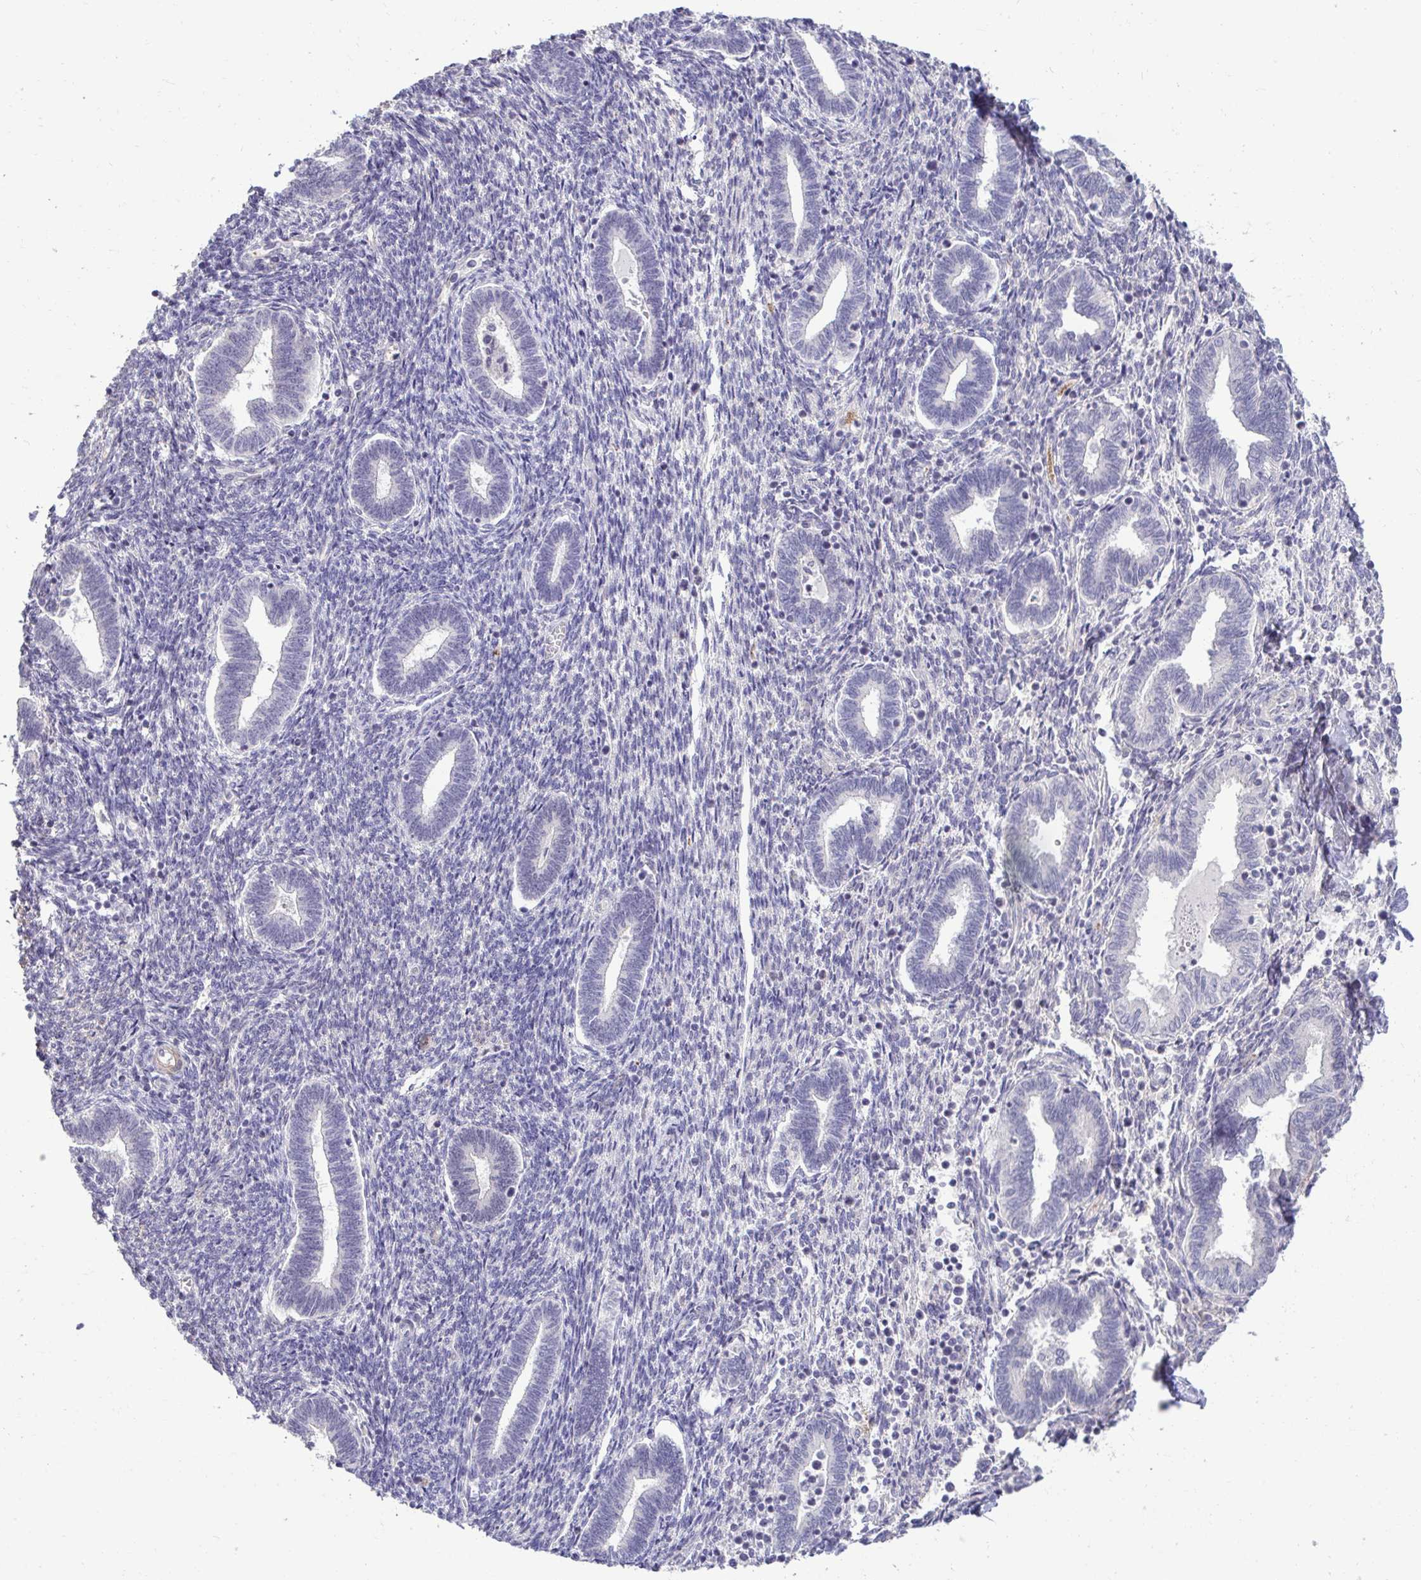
{"staining": {"intensity": "negative", "quantity": "none", "location": "none"}, "tissue": "endometrium", "cell_type": "Cells in endometrial stroma", "image_type": "normal", "snomed": [{"axis": "morphology", "description": "Normal tissue, NOS"}, {"axis": "topography", "description": "Endometrium"}], "caption": "The image shows no significant expression in cells in endometrial stroma of endometrium. (DAB (3,3'-diaminobenzidine) immunohistochemistry, high magnification).", "gene": "SLC30A3", "patient": {"sex": "female", "age": 42}}